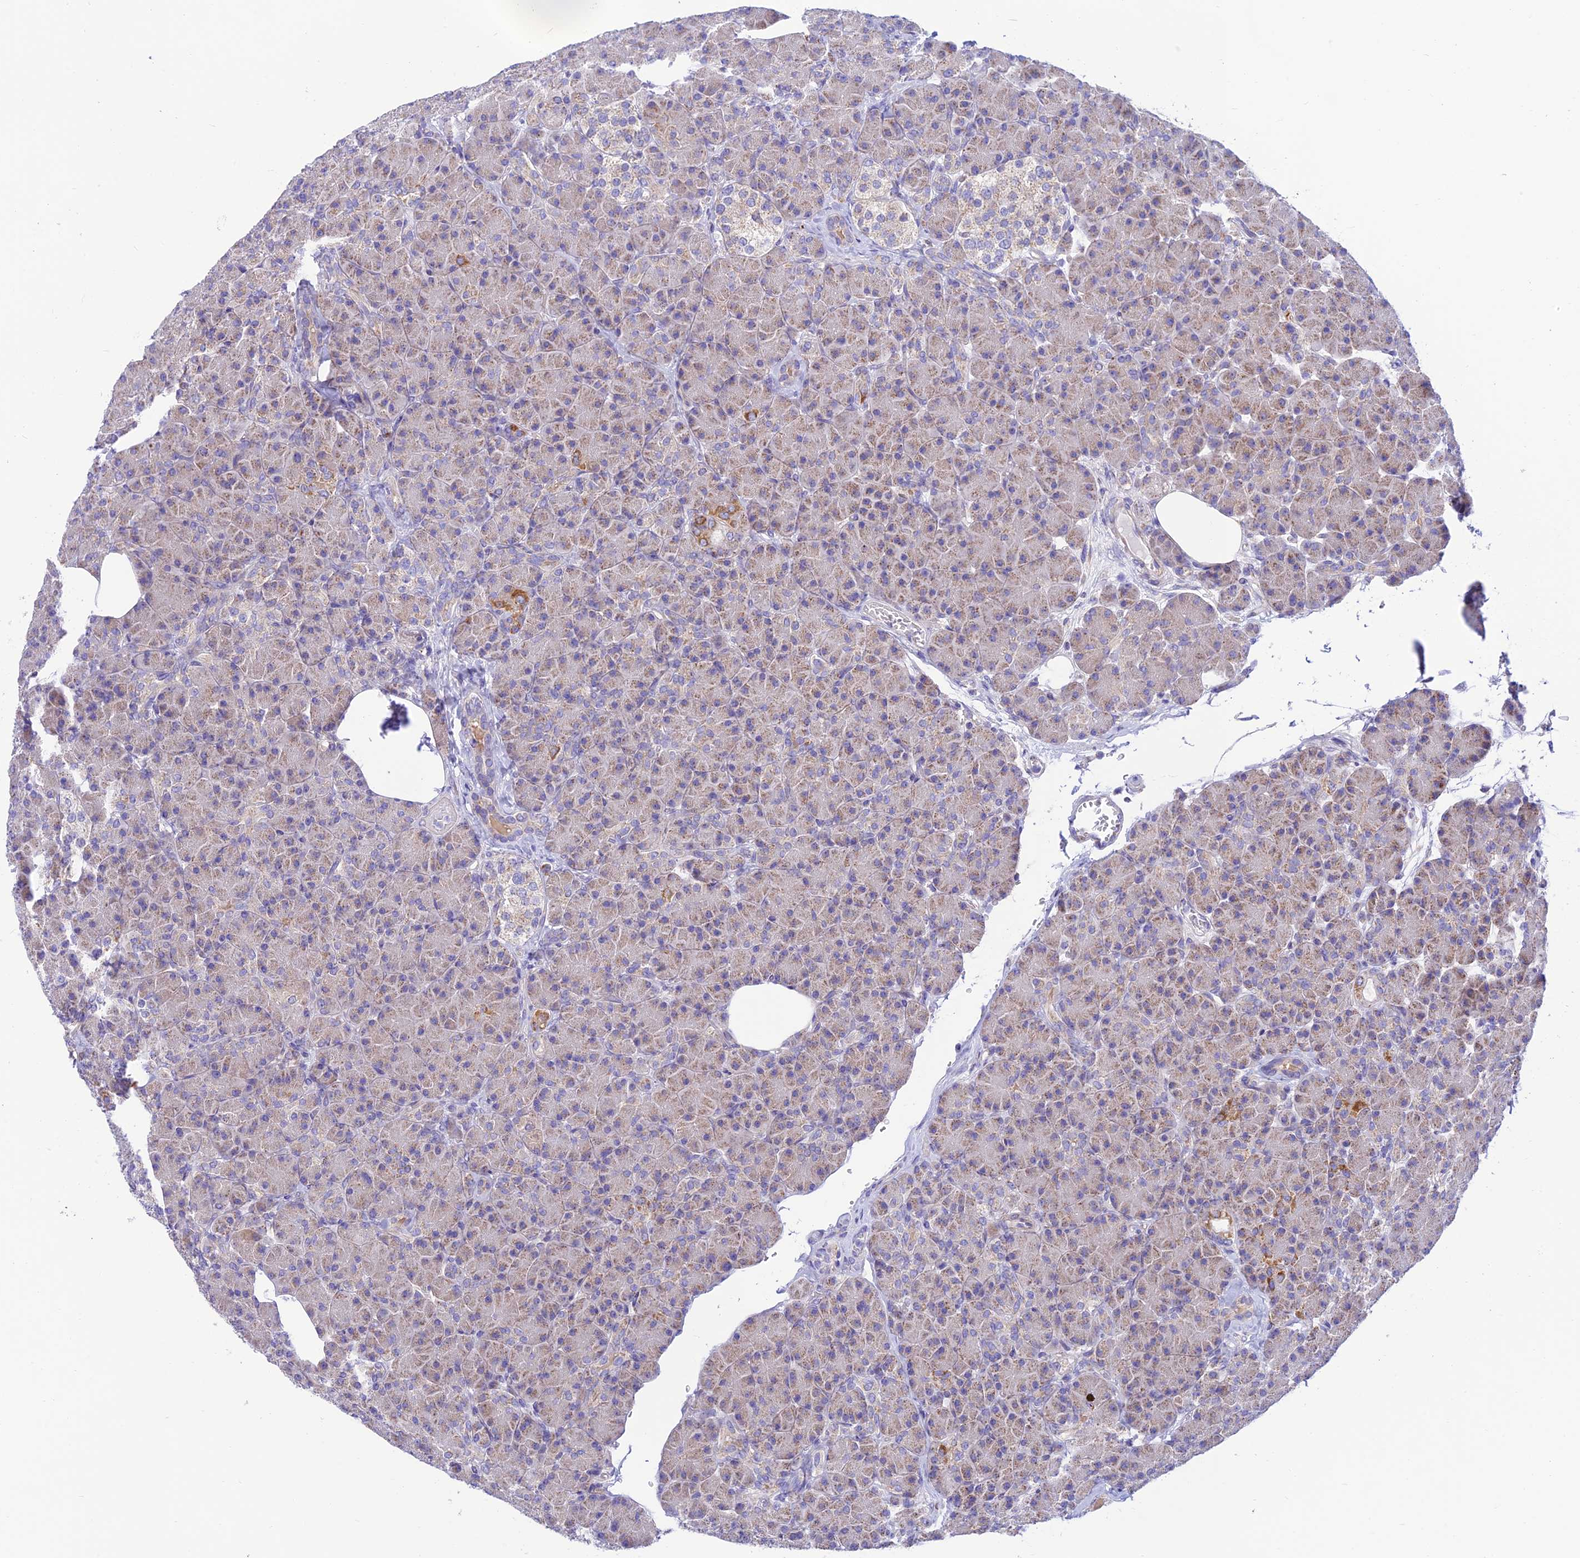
{"staining": {"intensity": "weak", "quantity": "25%-75%", "location": "cytoplasmic/membranous"}, "tissue": "pancreas", "cell_type": "Exocrine glandular cells", "image_type": "normal", "snomed": [{"axis": "morphology", "description": "Normal tissue, NOS"}, {"axis": "topography", "description": "Pancreas"}], "caption": "Brown immunohistochemical staining in unremarkable pancreas demonstrates weak cytoplasmic/membranous expression in approximately 25%-75% of exocrine glandular cells. The staining was performed using DAB to visualize the protein expression in brown, while the nuclei were stained in blue with hematoxylin (Magnification: 20x).", "gene": "FAM186B", "patient": {"sex": "female", "age": 43}}